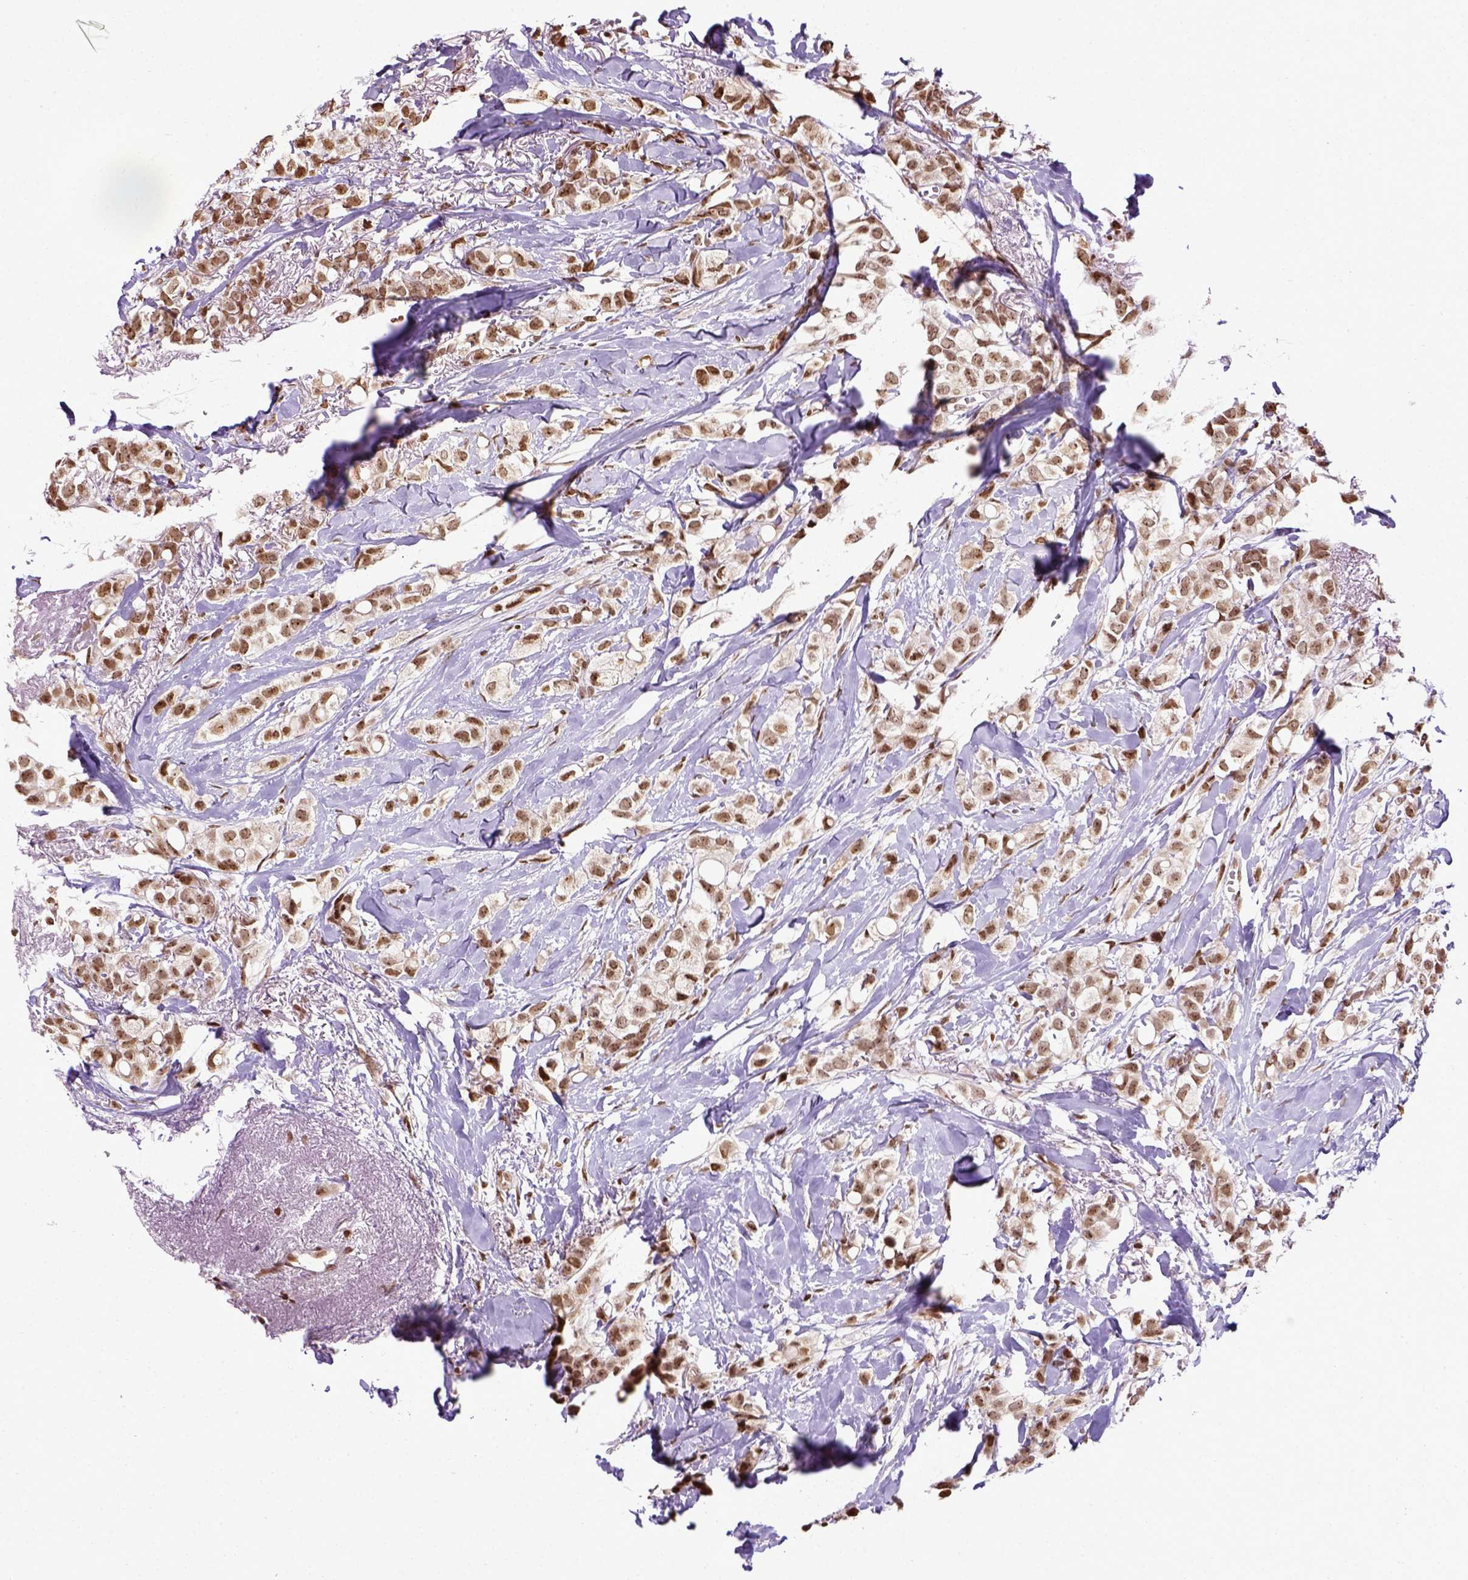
{"staining": {"intensity": "moderate", "quantity": ">75%", "location": "nuclear"}, "tissue": "breast cancer", "cell_type": "Tumor cells", "image_type": "cancer", "snomed": [{"axis": "morphology", "description": "Duct carcinoma"}, {"axis": "topography", "description": "Breast"}], "caption": "Protein staining by IHC displays moderate nuclear staining in about >75% of tumor cells in breast cancer.", "gene": "ZNF75D", "patient": {"sex": "female", "age": 85}}